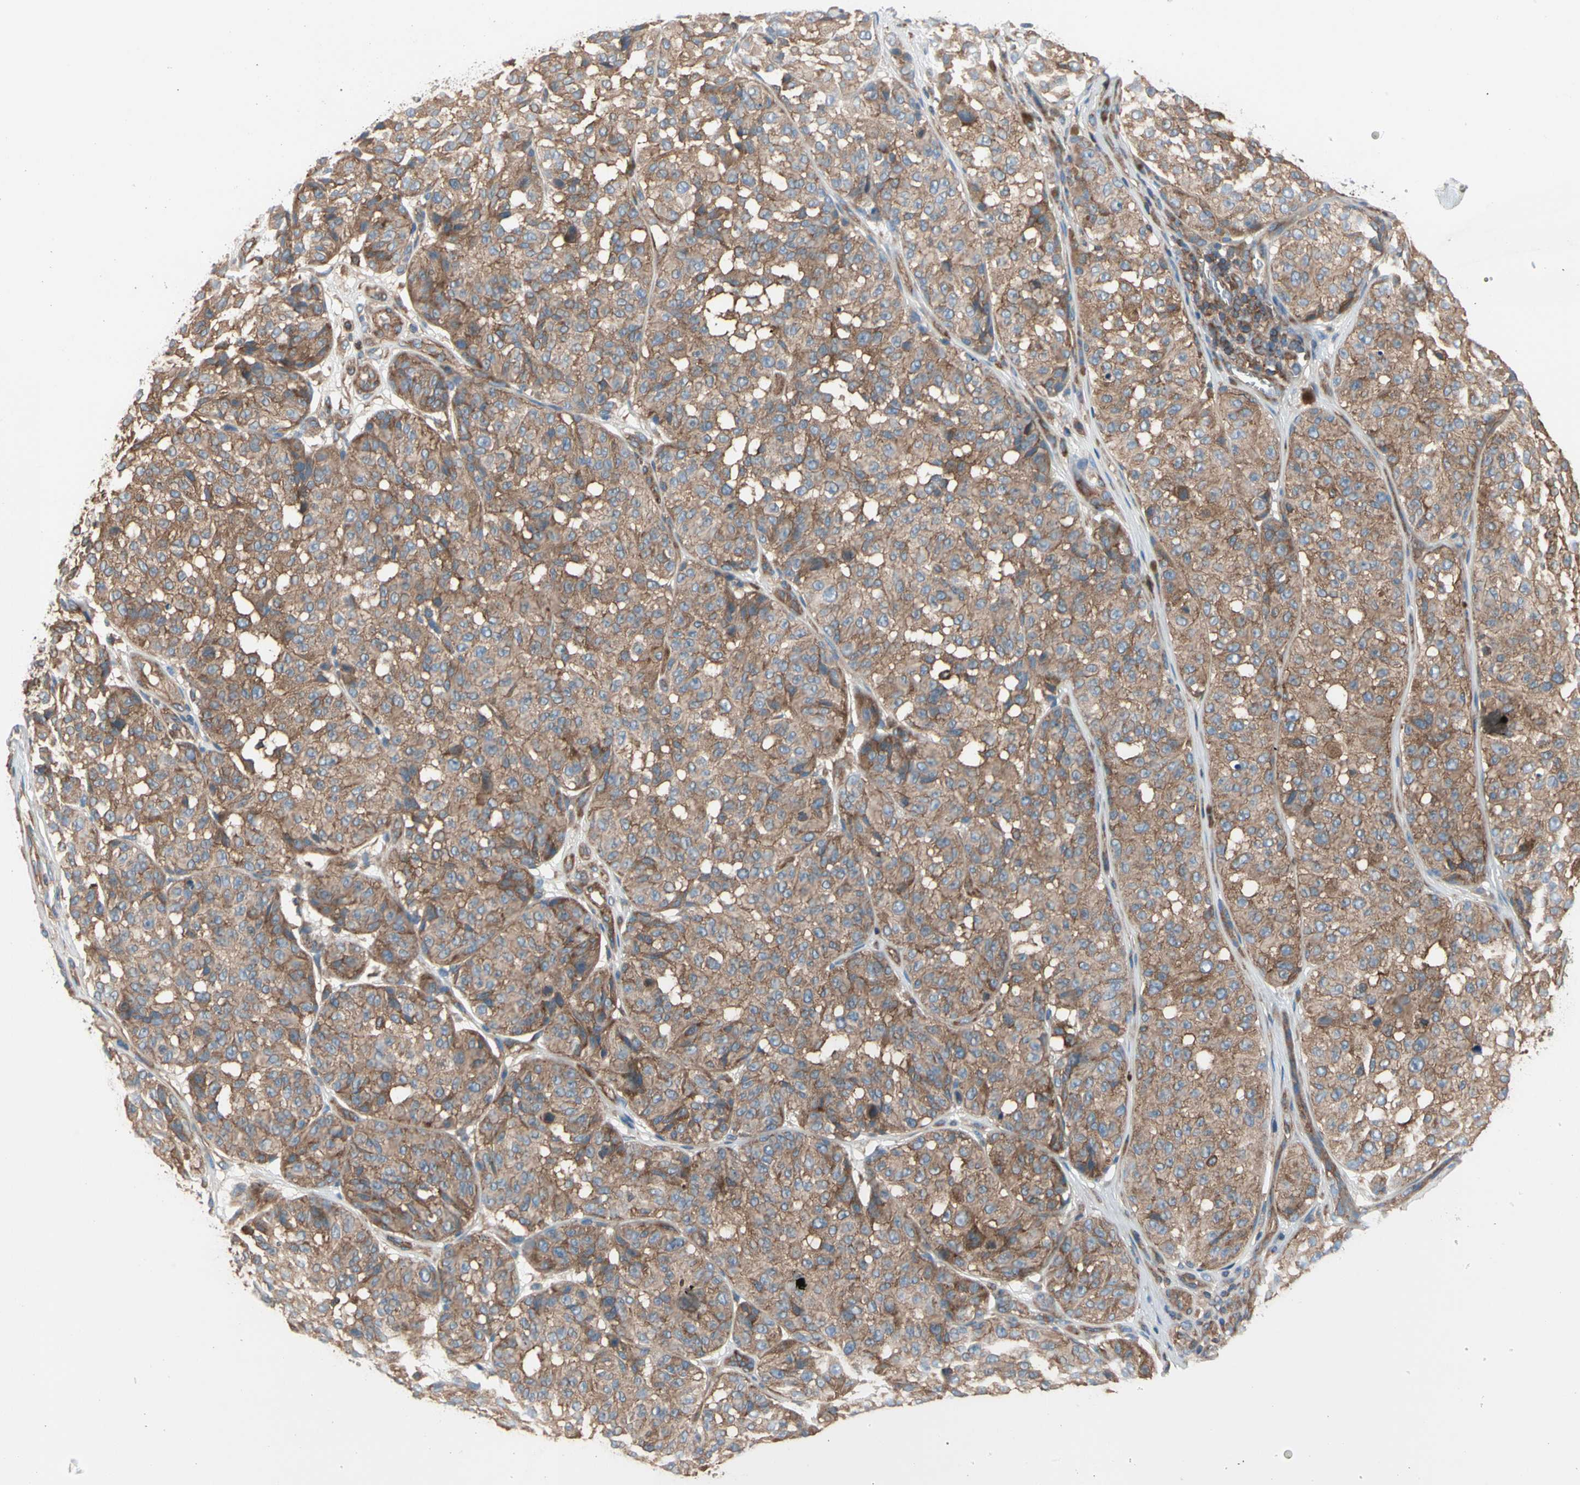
{"staining": {"intensity": "moderate", "quantity": ">75%", "location": "cytoplasmic/membranous"}, "tissue": "melanoma", "cell_type": "Tumor cells", "image_type": "cancer", "snomed": [{"axis": "morphology", "description": "Malignant melanoma, NOS"}, {"axis": "topography", "description": "Skin"}], "caption": "IHC photomicrograph of neoplastic tissue: human malignant melanoma stained using IHC displays medium levels of moderate protein expression localized specifically in the cytoplasmic/membranous of tumor cells, appearing as a cytoplasmic/membranous brown color.", "gene": "ROCK1", "patient": {"sex": "female", "age": 46}}